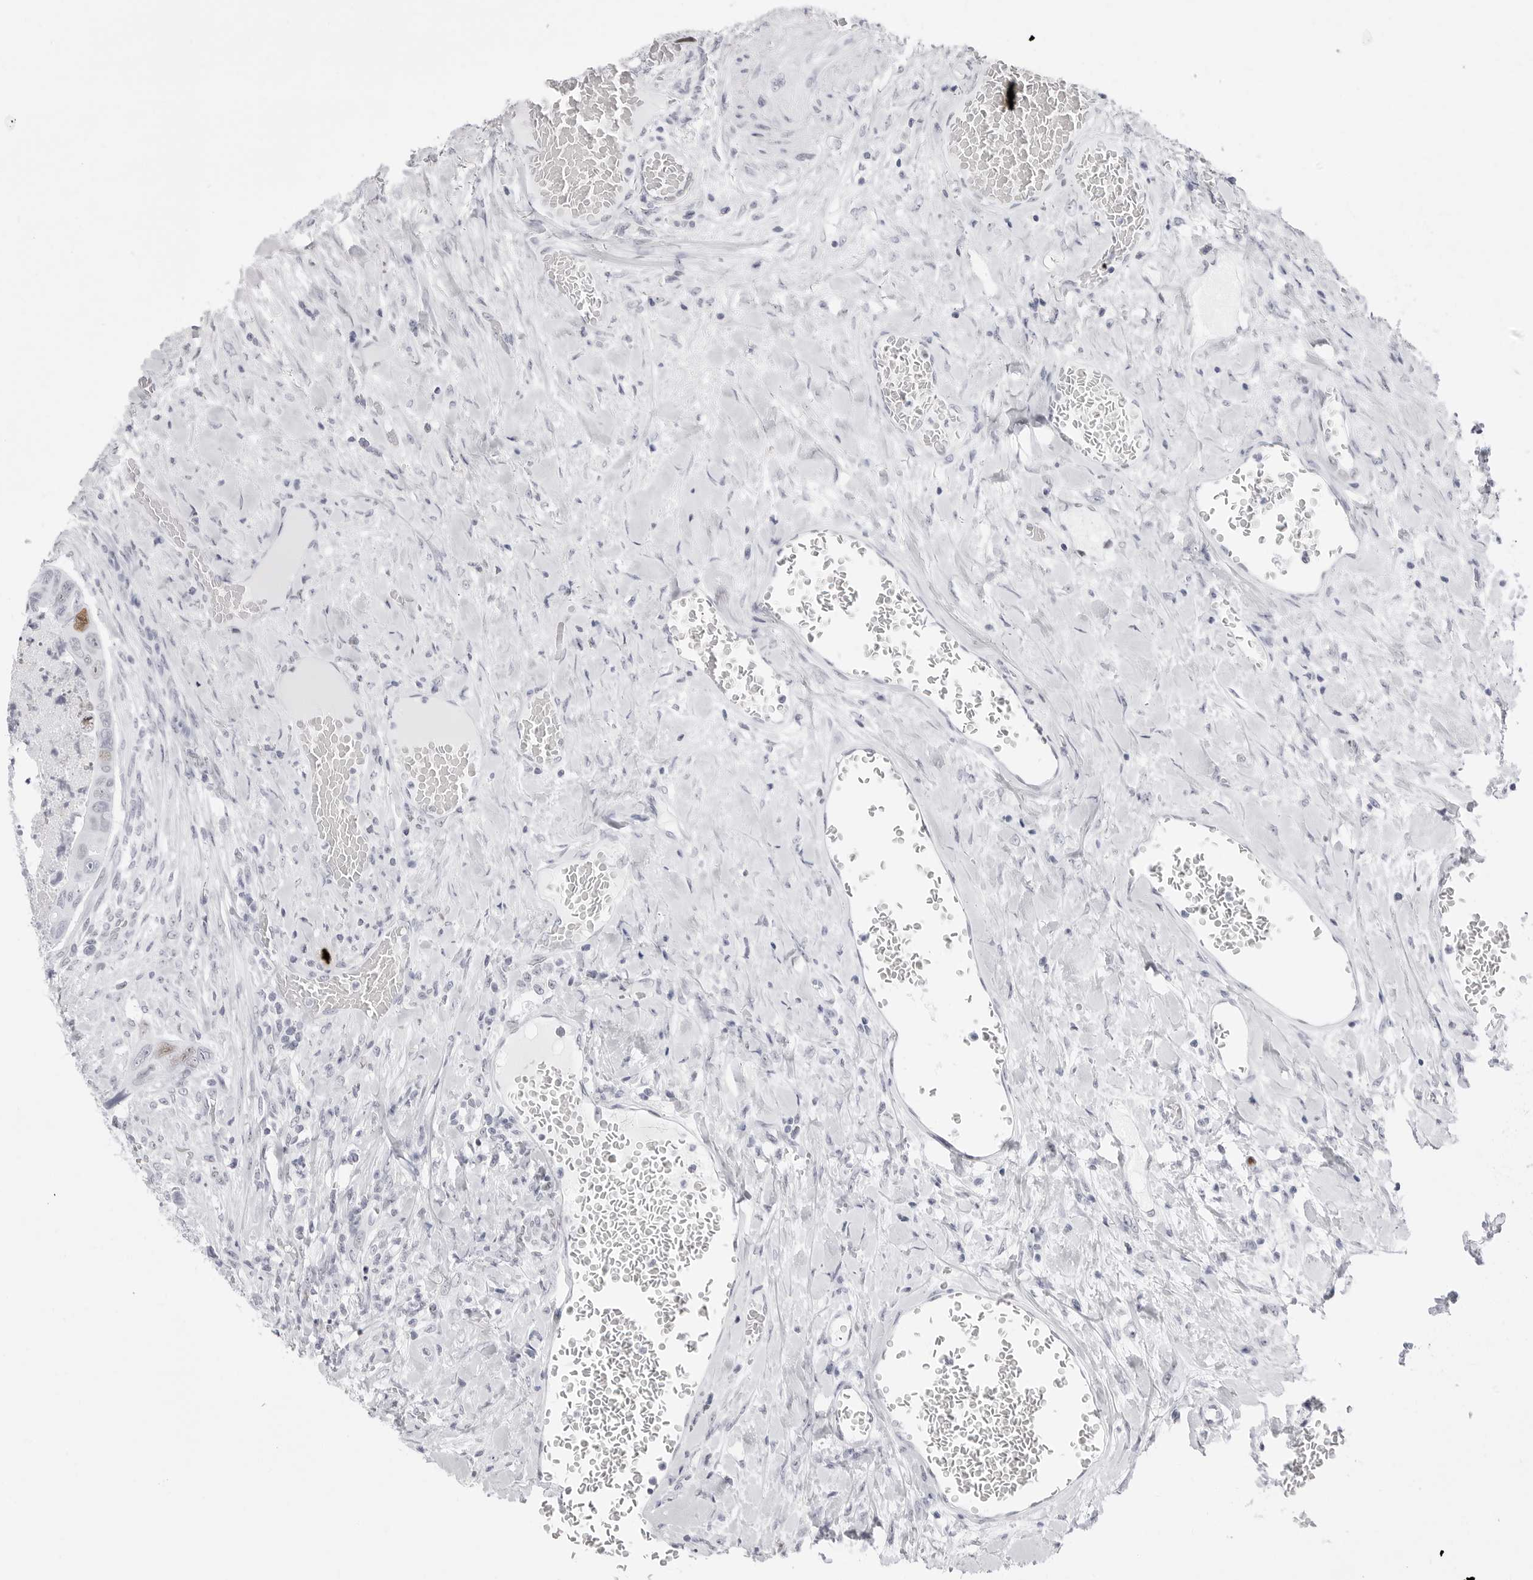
{"staining": {"intensity": "moderate", "quantity": "25%-75%", "location": "nuclear"}, "tissue": "colorectal cancer", "cell_type": "Tumor cells", "image_type": "cancer", "snomed": [{"axis": "morphology", "description": "Adenocarcinoma, NOS"}, {"axis": "topography", "description": "Rectum"}], "caption": "IHC staining of colorectal adenocarcinoma, which exhibits medium levels of moderate nuclear positivity in about 25%-75% of tumor cells indicating moderate nuclear protein expression. The staining was performed using DAB (brown) for protein detection and nuclei were counterstained in hematoxylin (blue).", "gene": "NASP", "patient": {"sex": "male", "age": 63}}